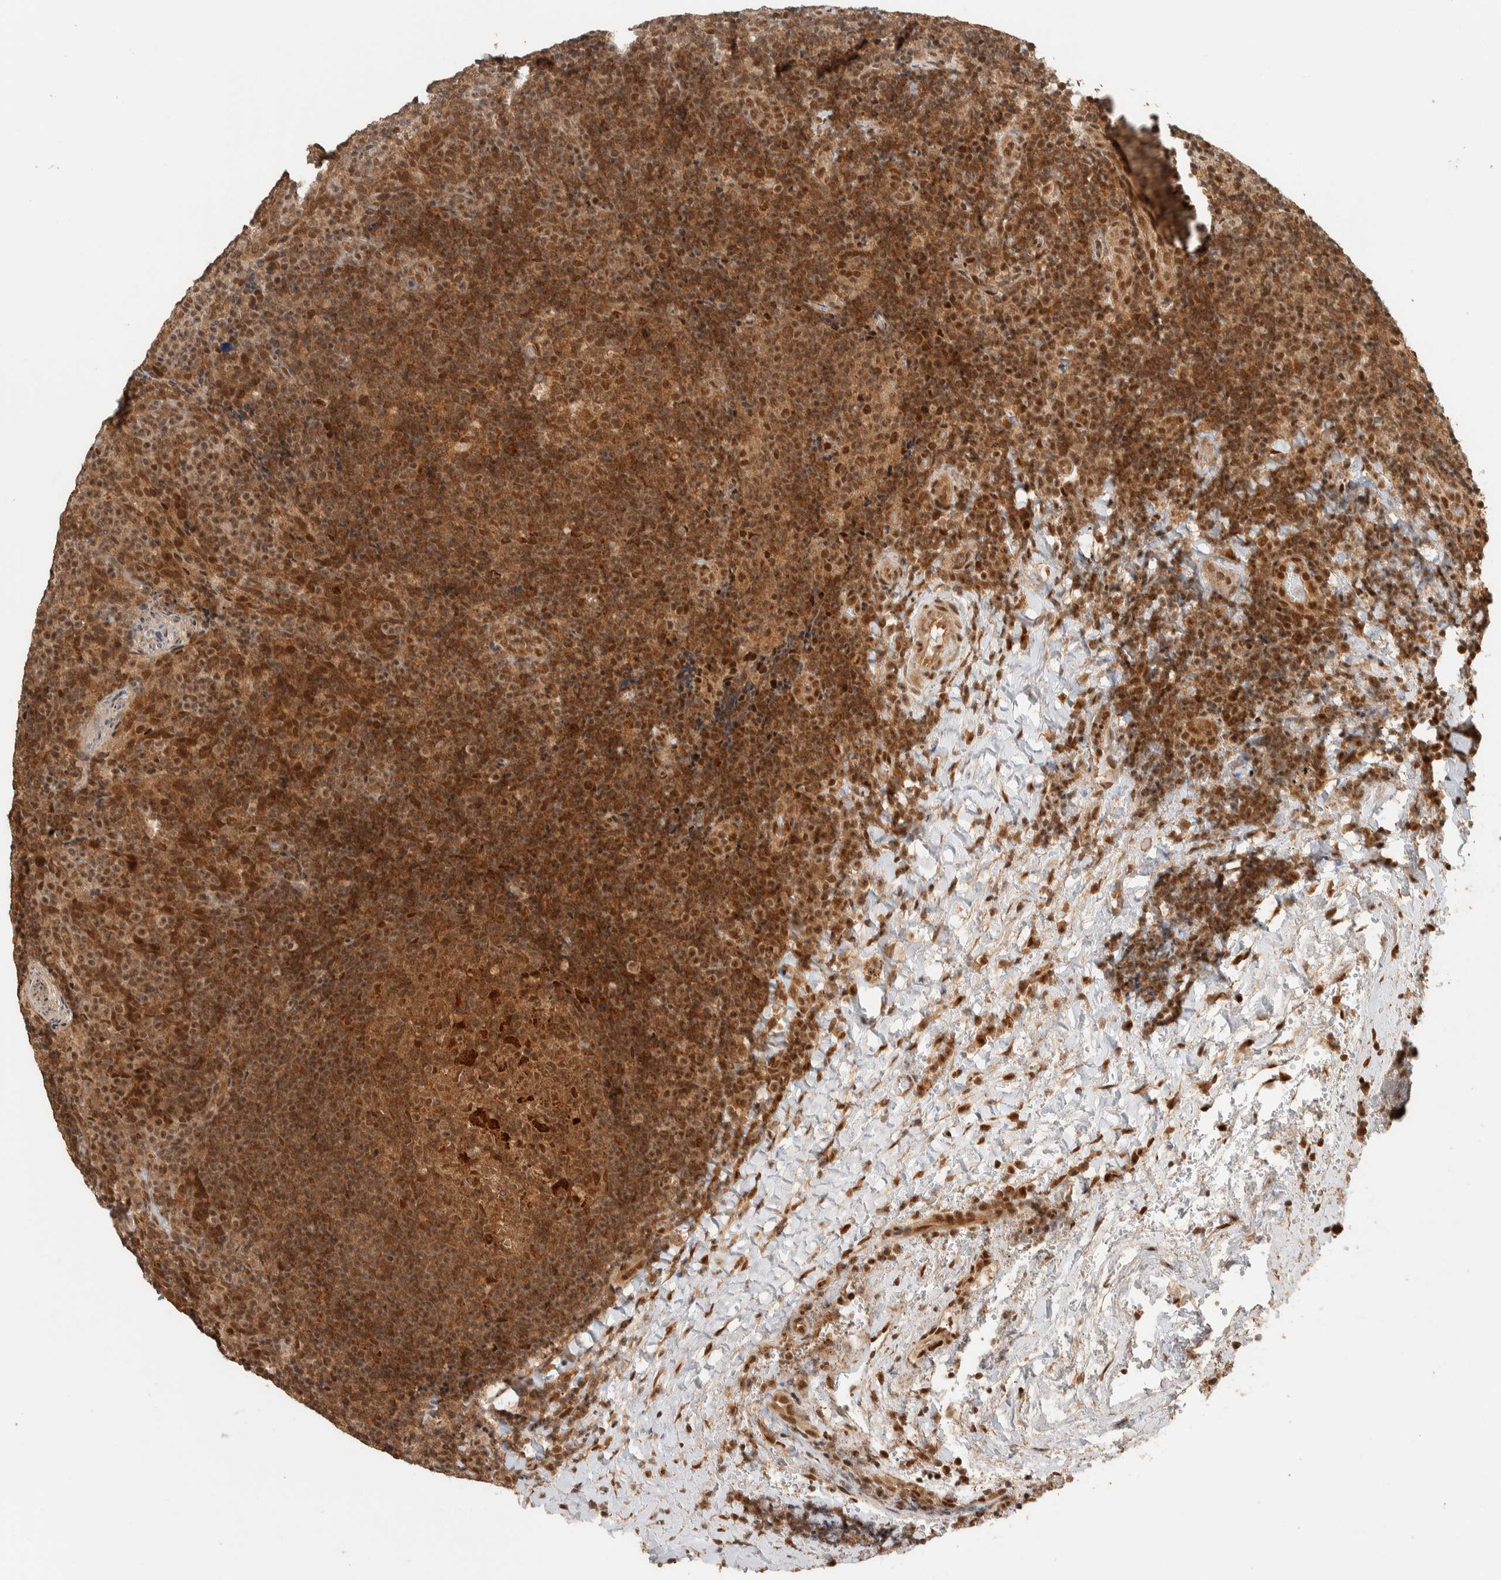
{"staining": {"intensity": "moderate", "quantity": ">75%", "location": "cytoplasmic/membranous,nuclear"}, "tissue": "lymphoma", "cell_type": "Tumor cells", "image_type": "cancer", "snomed": [{"axis": "morphology", "description": "Malignant lymphoma, non-Hodgkin's type, High grade"}, {"axis": "topography", "description": "Tonsil"}], "caption": "The photomicrograph demonstrates staining of malignant lymphoma, non-Hodgkin's type (high-grade), revealing moderate cytoplasmic/membranous and nuclear protein positivity (brown color) within tumor cells.", "gene": "ZBTB2", "patient": {"sex": "female", "age": 36}}